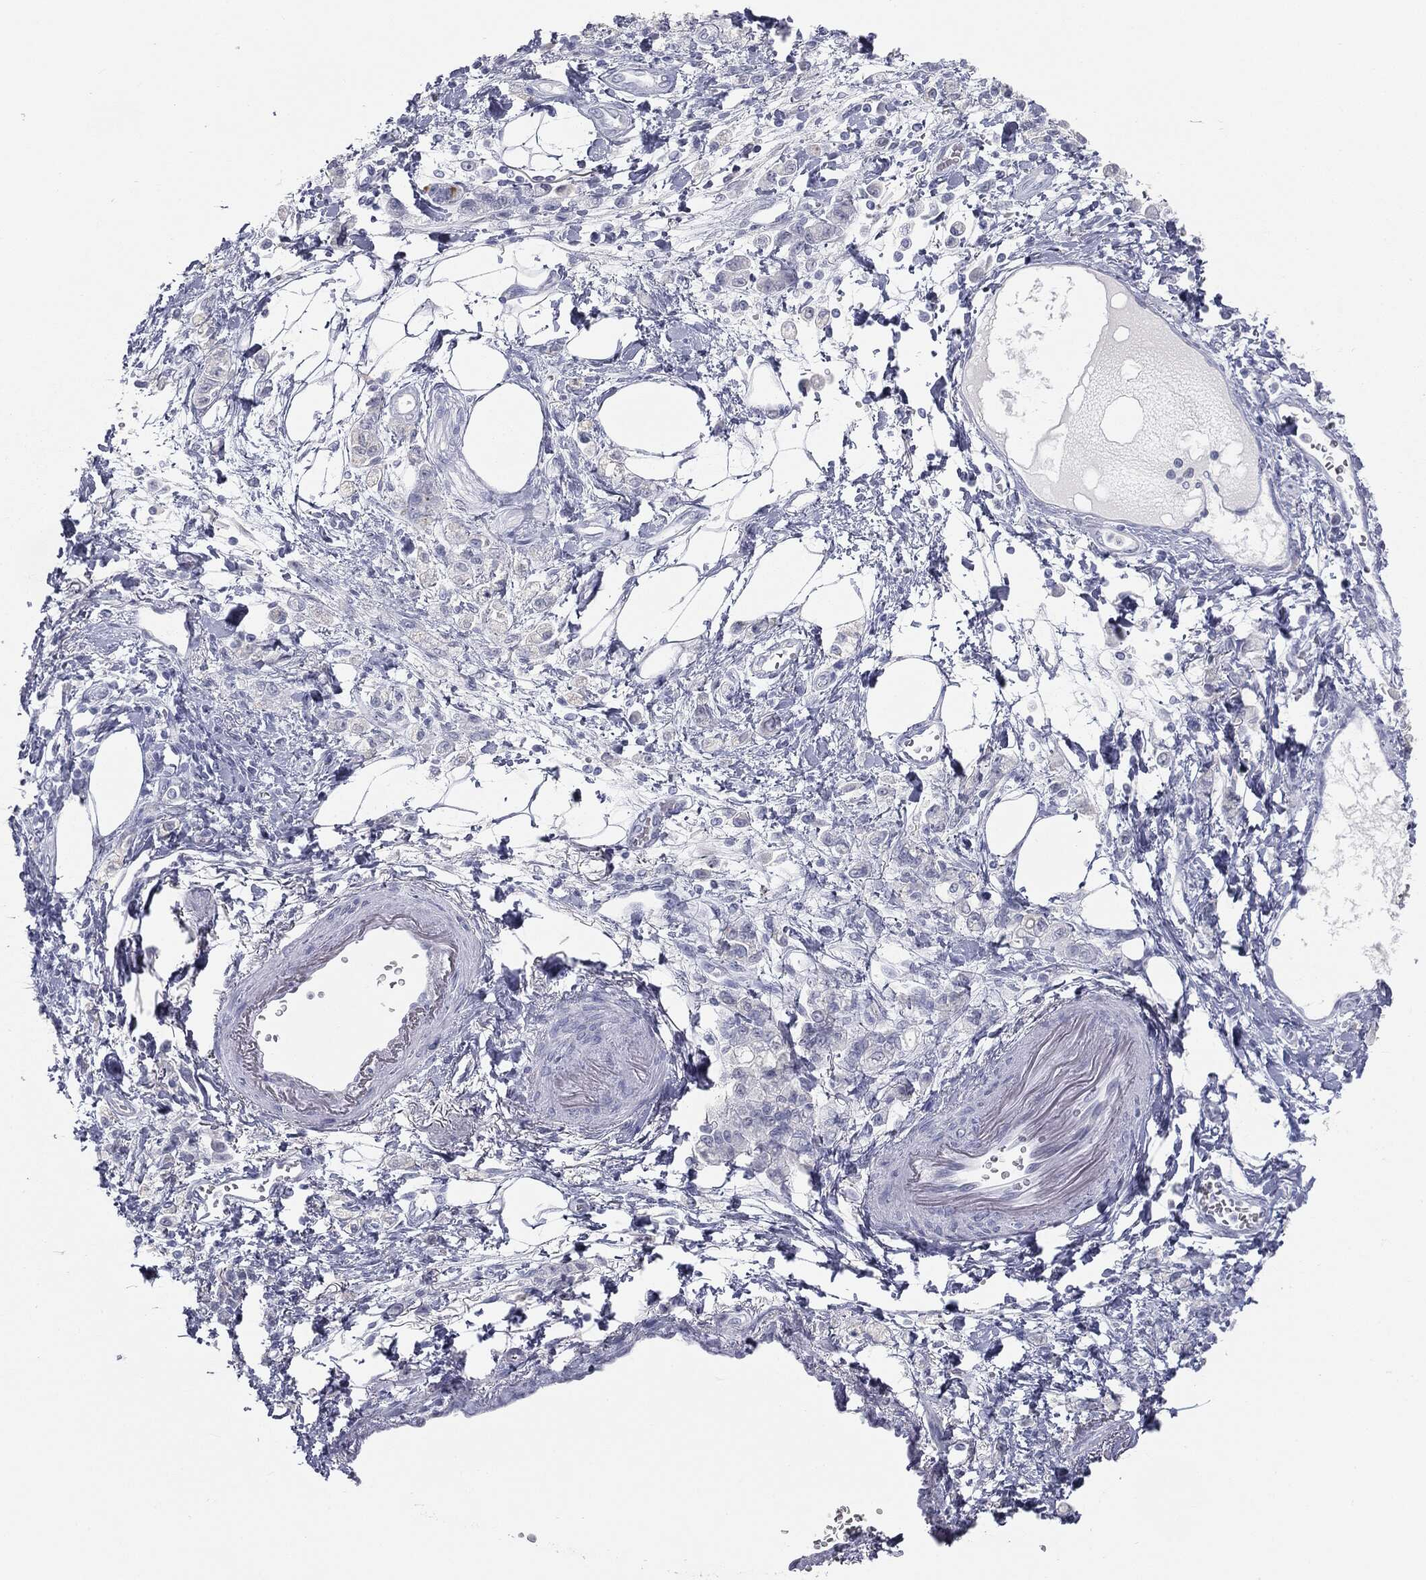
{"staining": {"intensity": "negative", "quantity": "none", "location": "none"}, "tissue": "stomach cancer", "cell_type": "Tumor cells", "image_type": "cancer", "snomed": [{"axis": "morphology", "description": "Adenocarcinoma, NOS"}, {"axis": "topography", "description": "Stomach"}], "caption": "The photomicrograph reveals no staining of tumor cells in stomach cancer.", "gene": "MUC5AC", "patient": {"sex": "male", "age": 77}}